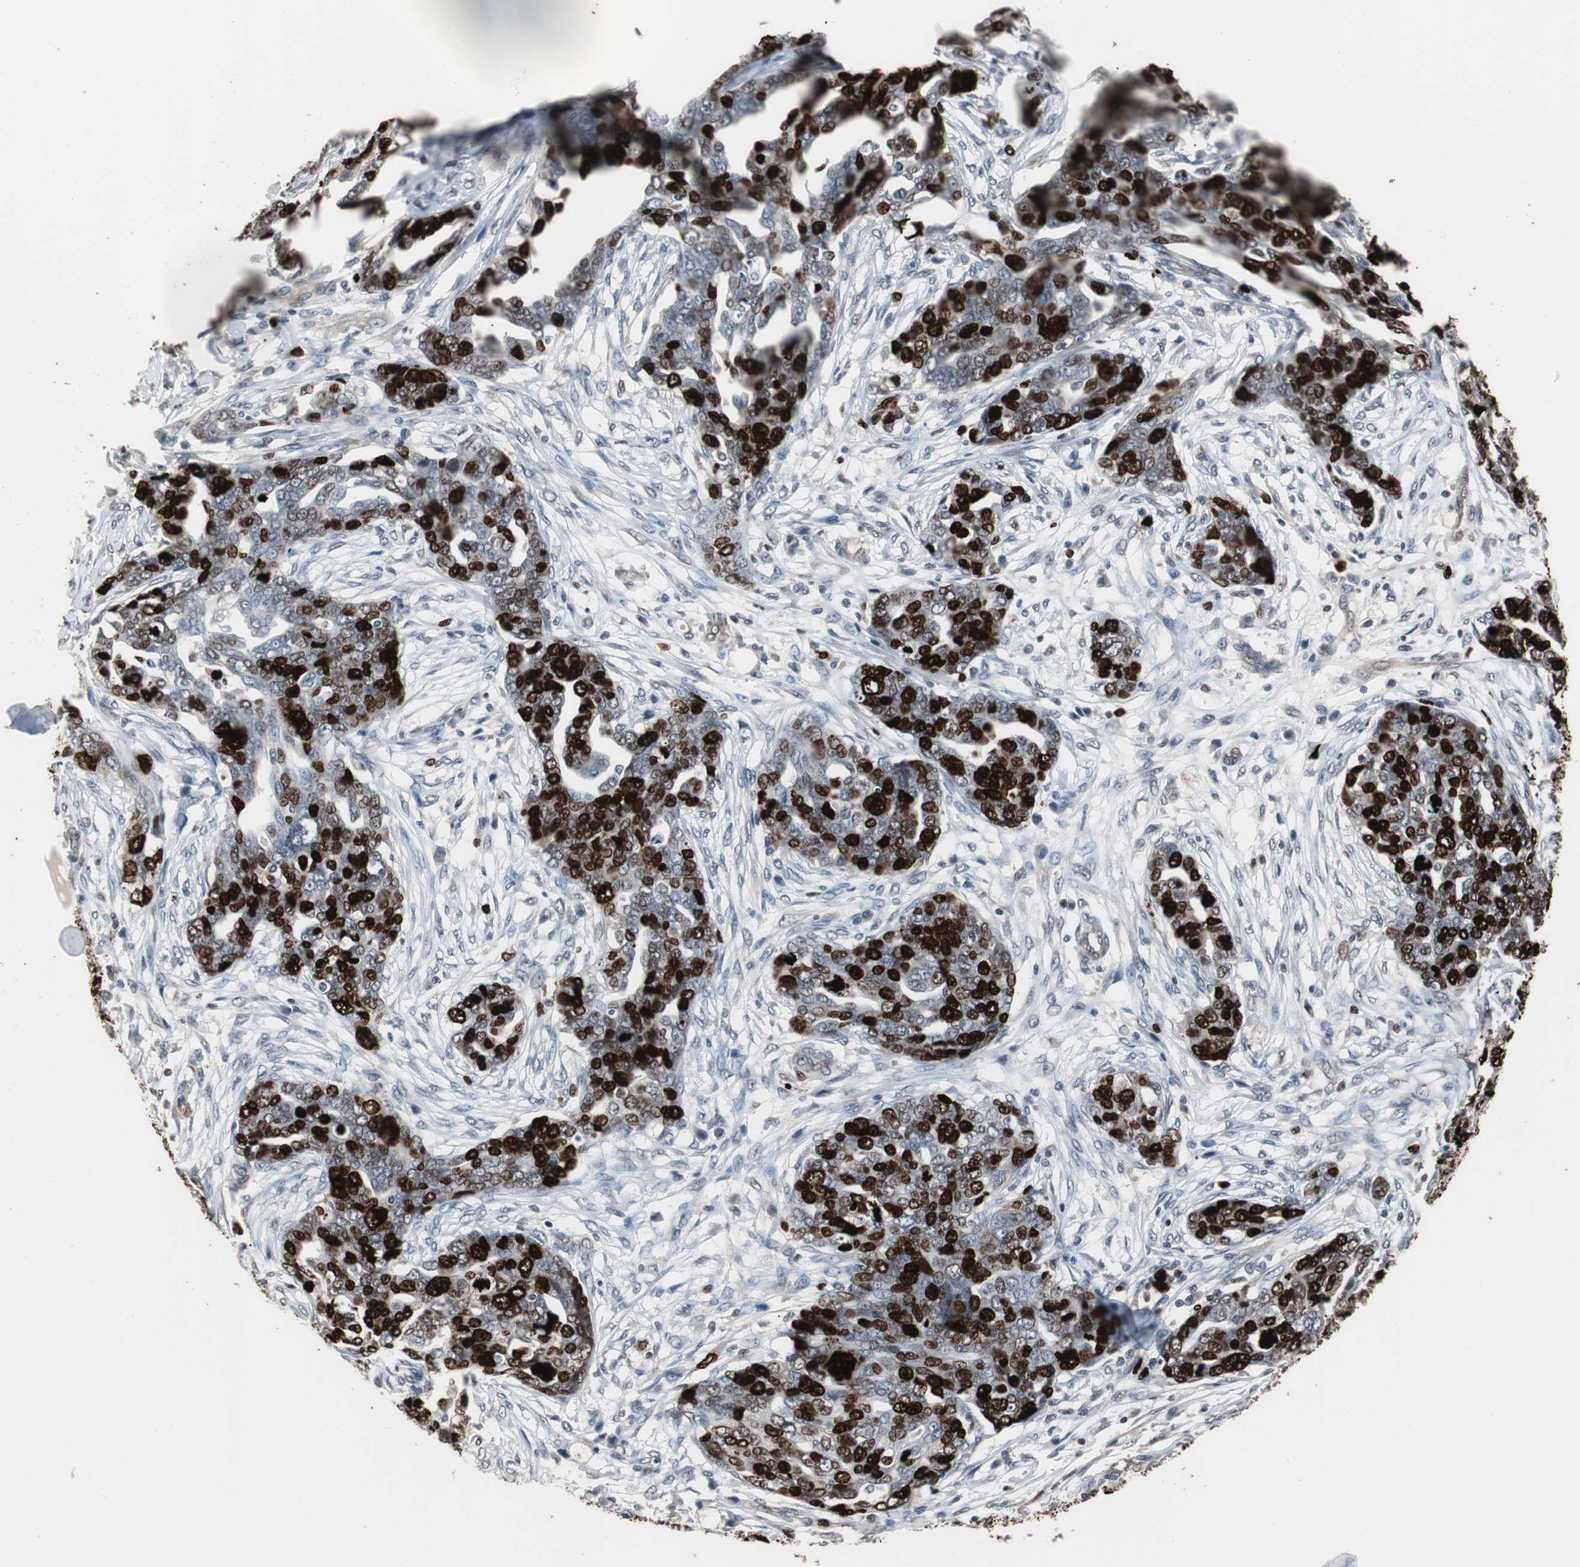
{"staining": {"intensity": "strong", "quantity": ">75%", "location": "nuclear"}, "tissue": "ovarian cancer", "cell_type": "Tumor cells", "image_type": "cancer", "snomed": [{"axis": "morphology", "description": "Normal tissue, NOS"}, {"axis": "morphology", "description": "Cystadenocarcinoma, serous, NOS"}, {"axis": "topography", "description": "Fallopian tube"}, {"axis": "topography", "description": "Ovary"}], "caption": "Human ovarian serous cystadenocarcinoma stained with a brown dye demonstrates strong nuclear positive positivity in about >75% of tumor cells.", "gene": "TOP2A", "patient": {"sex": "female", "age": 56}}